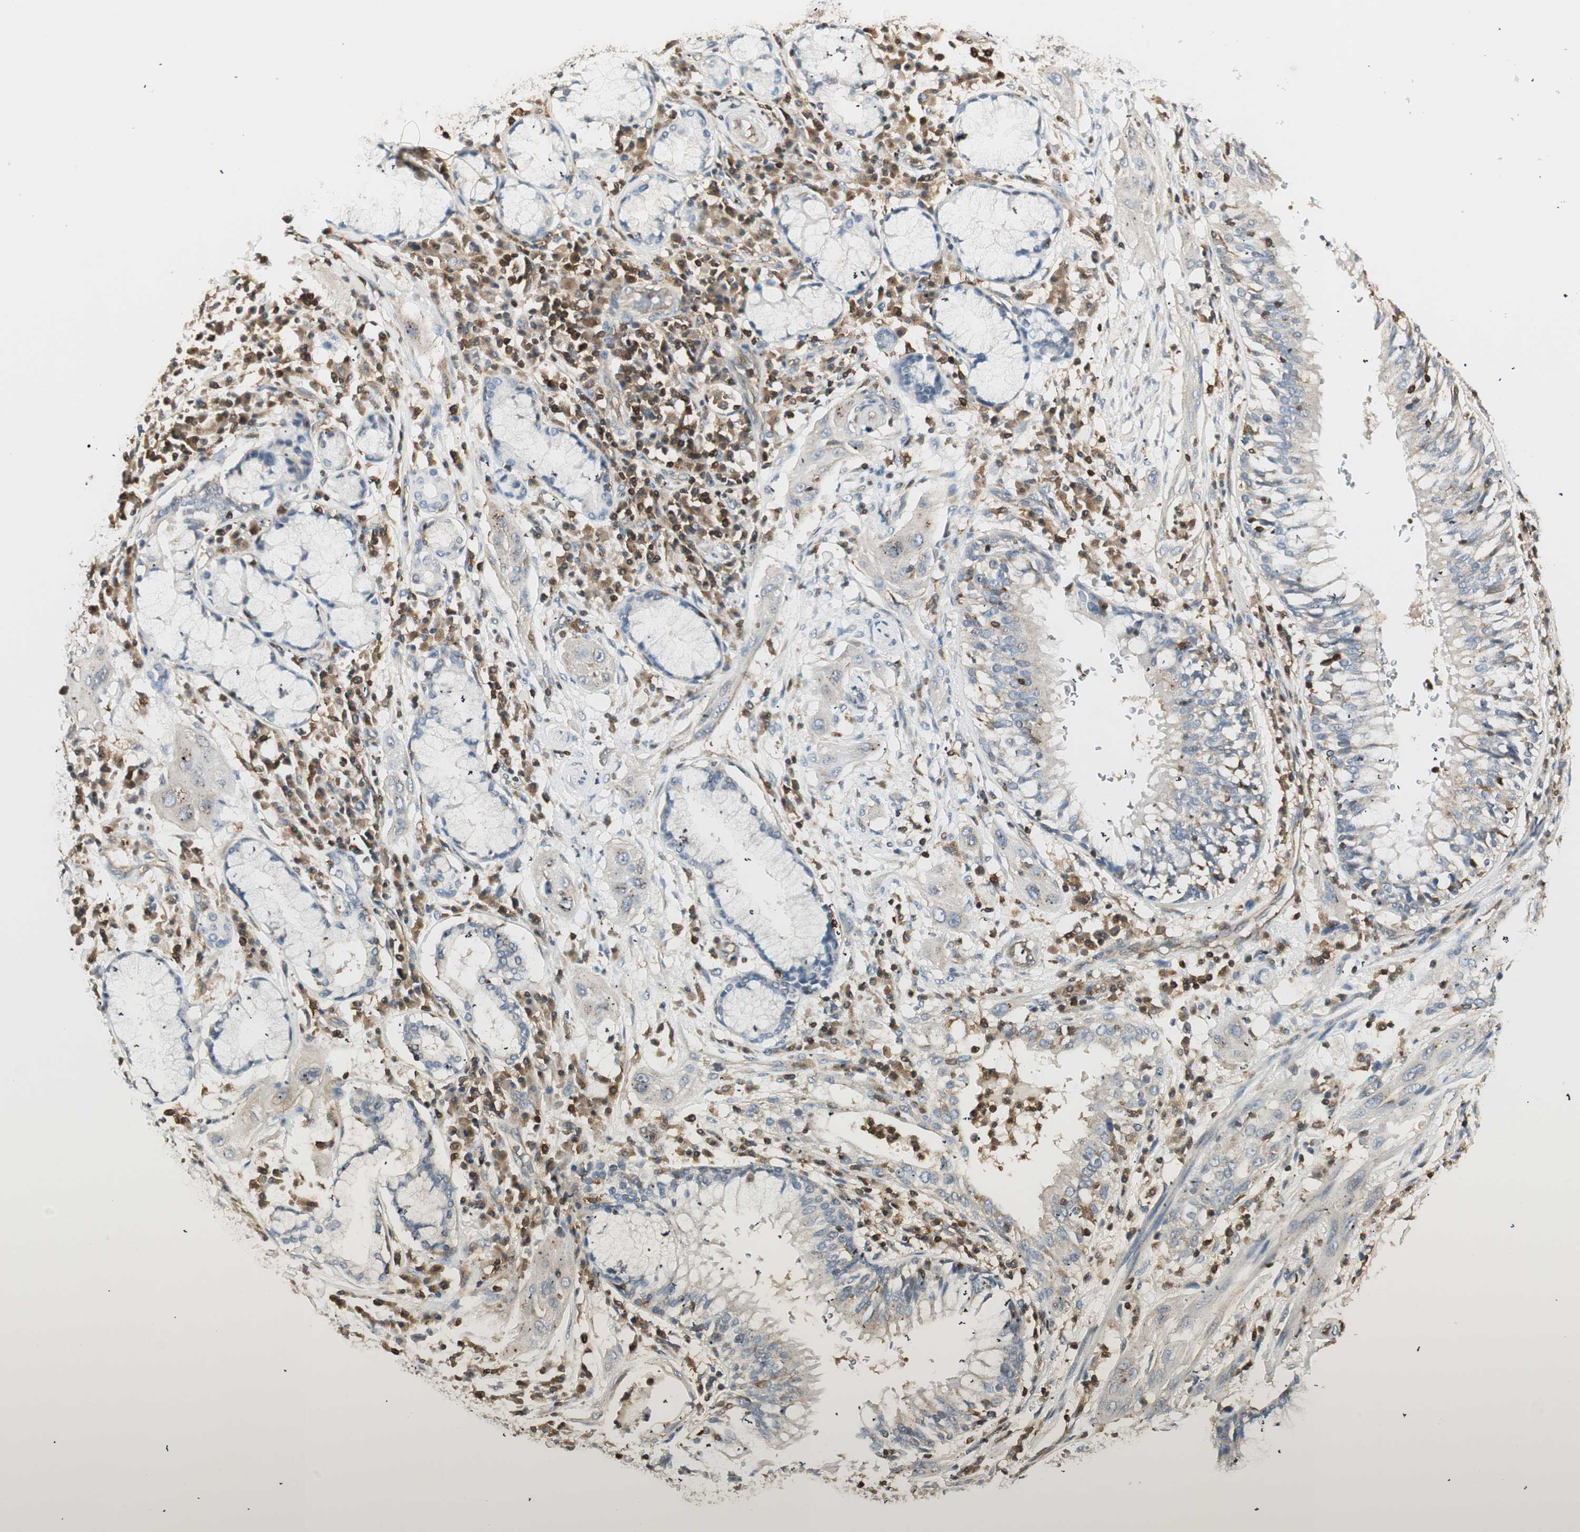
{"staining": {"intensity": "negative", "quantity": "none", "location": "none"}, "tissue": "lung cancer", "cell_type": "Tumor cells", "image_type": "cancer", "snomed": [{"axis": "morphology", "description": "Squamous cell carcinoma, NOS"}, {"axis": "topography", "description": "Lung"}], "caption": "DAB immunohistochemical staining of squamous cell carcinoma (lung) reveals no significant expression in tumor cells. Brightfield microscopy of immunohistochemistry stained with DAB (3,3'-diaminobenzidine) (brown) and hematoxylin (blue), captured at high magnification.", "gene": "CRLF3", "patient": {"sex": "female", "age": 47}}